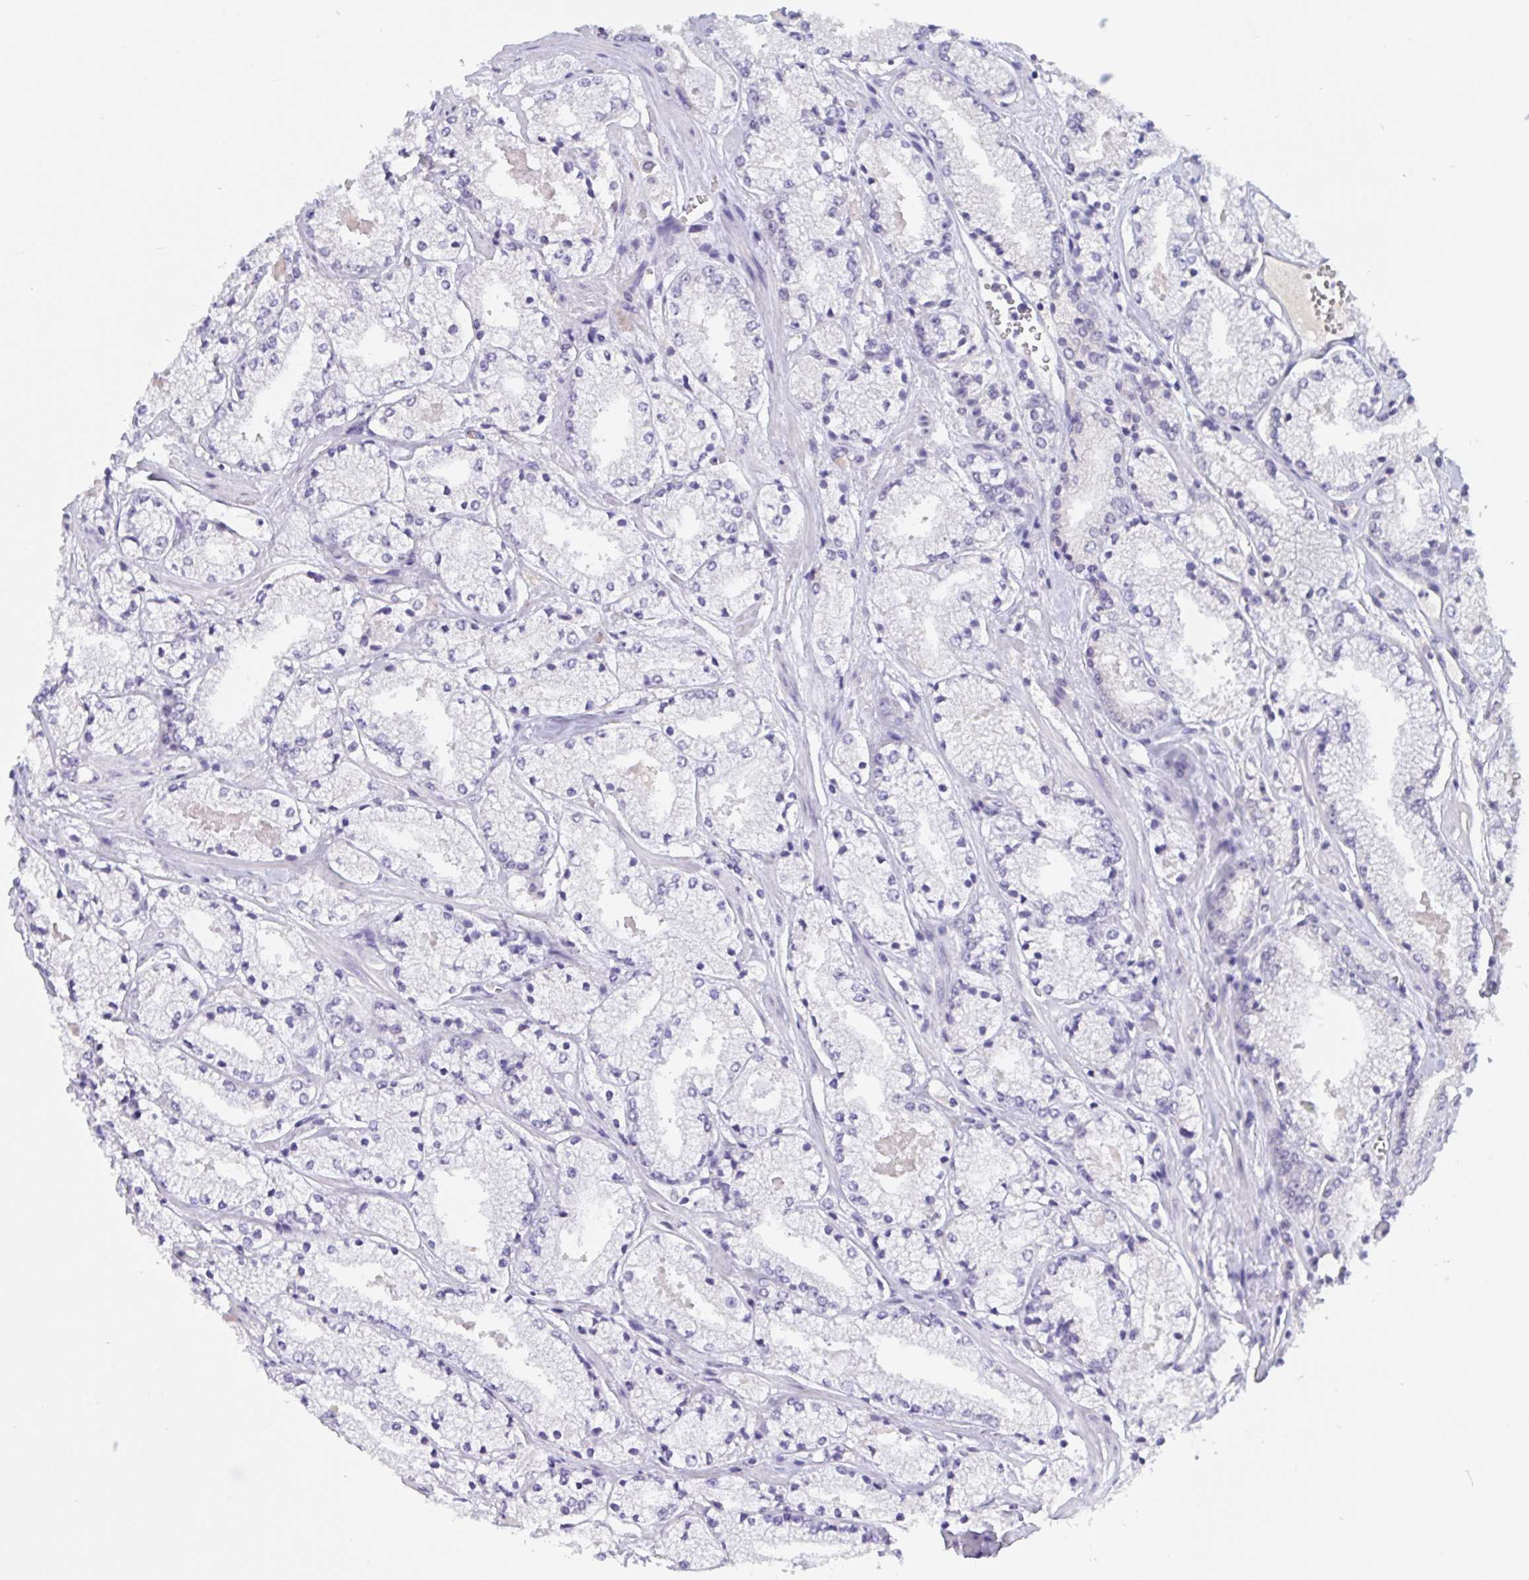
{"staining": {"intensity": "negative", "quantity": "none", "location": "none"}, "tissue": "prostate cancer", "cell_type": "Tumor cells", "image_type": "cancer", "snomed": [{"axis": "morphology", "description": "Adenocarcinoma, High grade"}, {"axis": "topography", "description": "Prostate"}], "caption": "There is no significant staining in tumor cells of prostate cancer (high-grade adenocarcinoma).", "gene": "SERPINB13", "patient": {"sex": "male", "age": 63}}